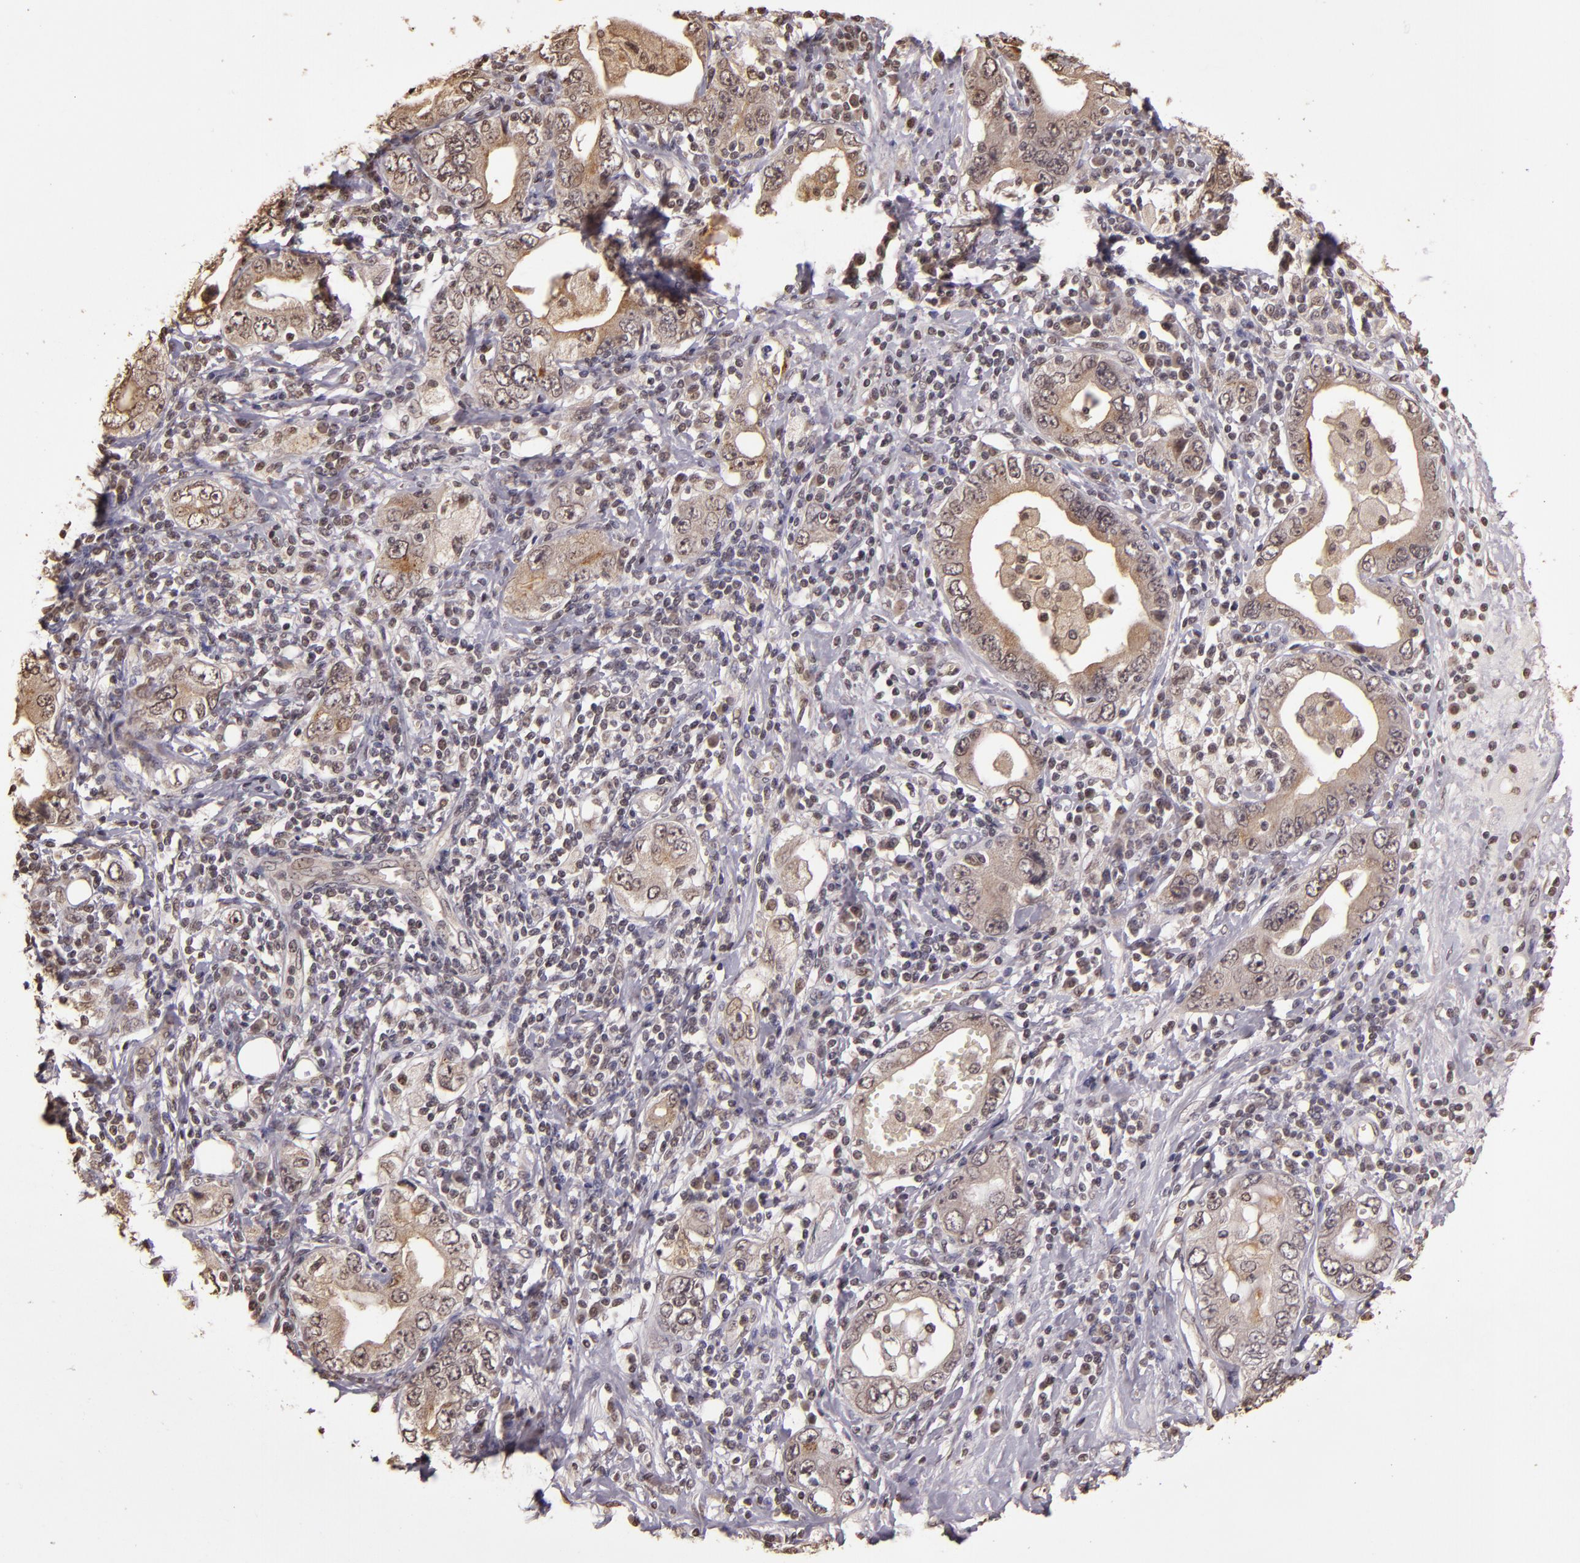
{"staining": {"intensity": "weak", "quantity": ">75%", "location": "cytoplasmic/membranous,nuclear"}, "tissue": "stomach cancer", "cell_type": "Tumor cells", "image_type": "cancer", "snomed": [{"axis": "morphology", "description": "Adenocarcinoma, NOS"}, {"axis": "topography", "description": "Stomach, lower"}], "caption": "Stomach cancer (adenocarcinoma) stained with IHC displays weak cytoplasmic/membranous and nuclear staining in approximately >75% of tumor cells.", "gene": "CUL1", "patient": {"sex": "female", "age": 93}}